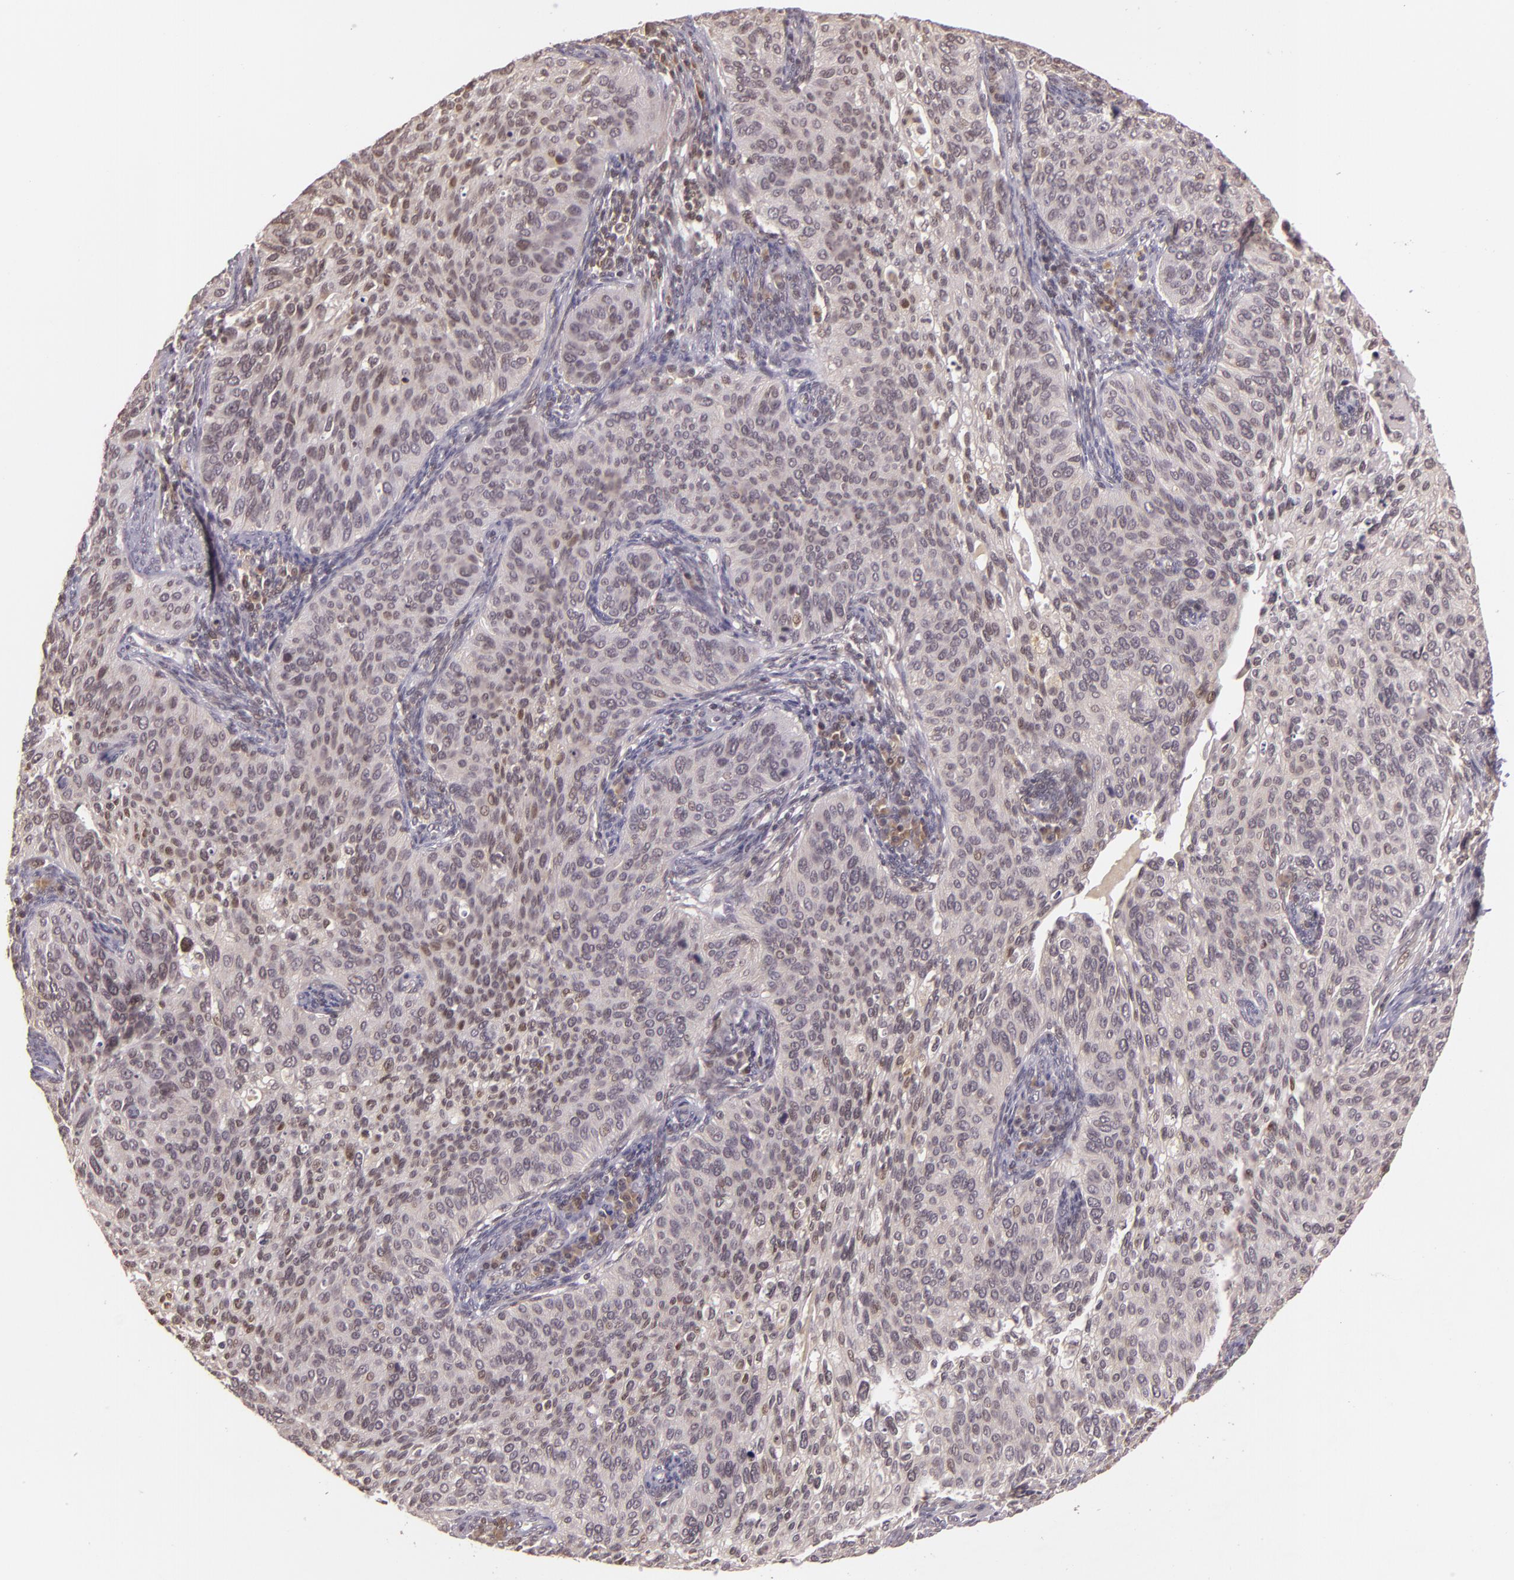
{"staining": {"intensity": "weak", "quantity": ">75%", "location": "cytoplasmic/membranous"}, "tissue": "cervical cancer", "cell_type": "Tumor cells", "image_type": "cancer", "snomed": [{"axis": "morphology", "description": "Adenocarcinoma, NOS"}, {"axis": "topography", "description": "Cervix"}], "caption": "Immunohistochemistry of cervical adenocarcinoma reveals low levels of weak cytoplasmic/membranous staining in approximately >75% of tumor cells.", "gene": "TXNRD2", "patient": {"sex": "female", "age": 29}}